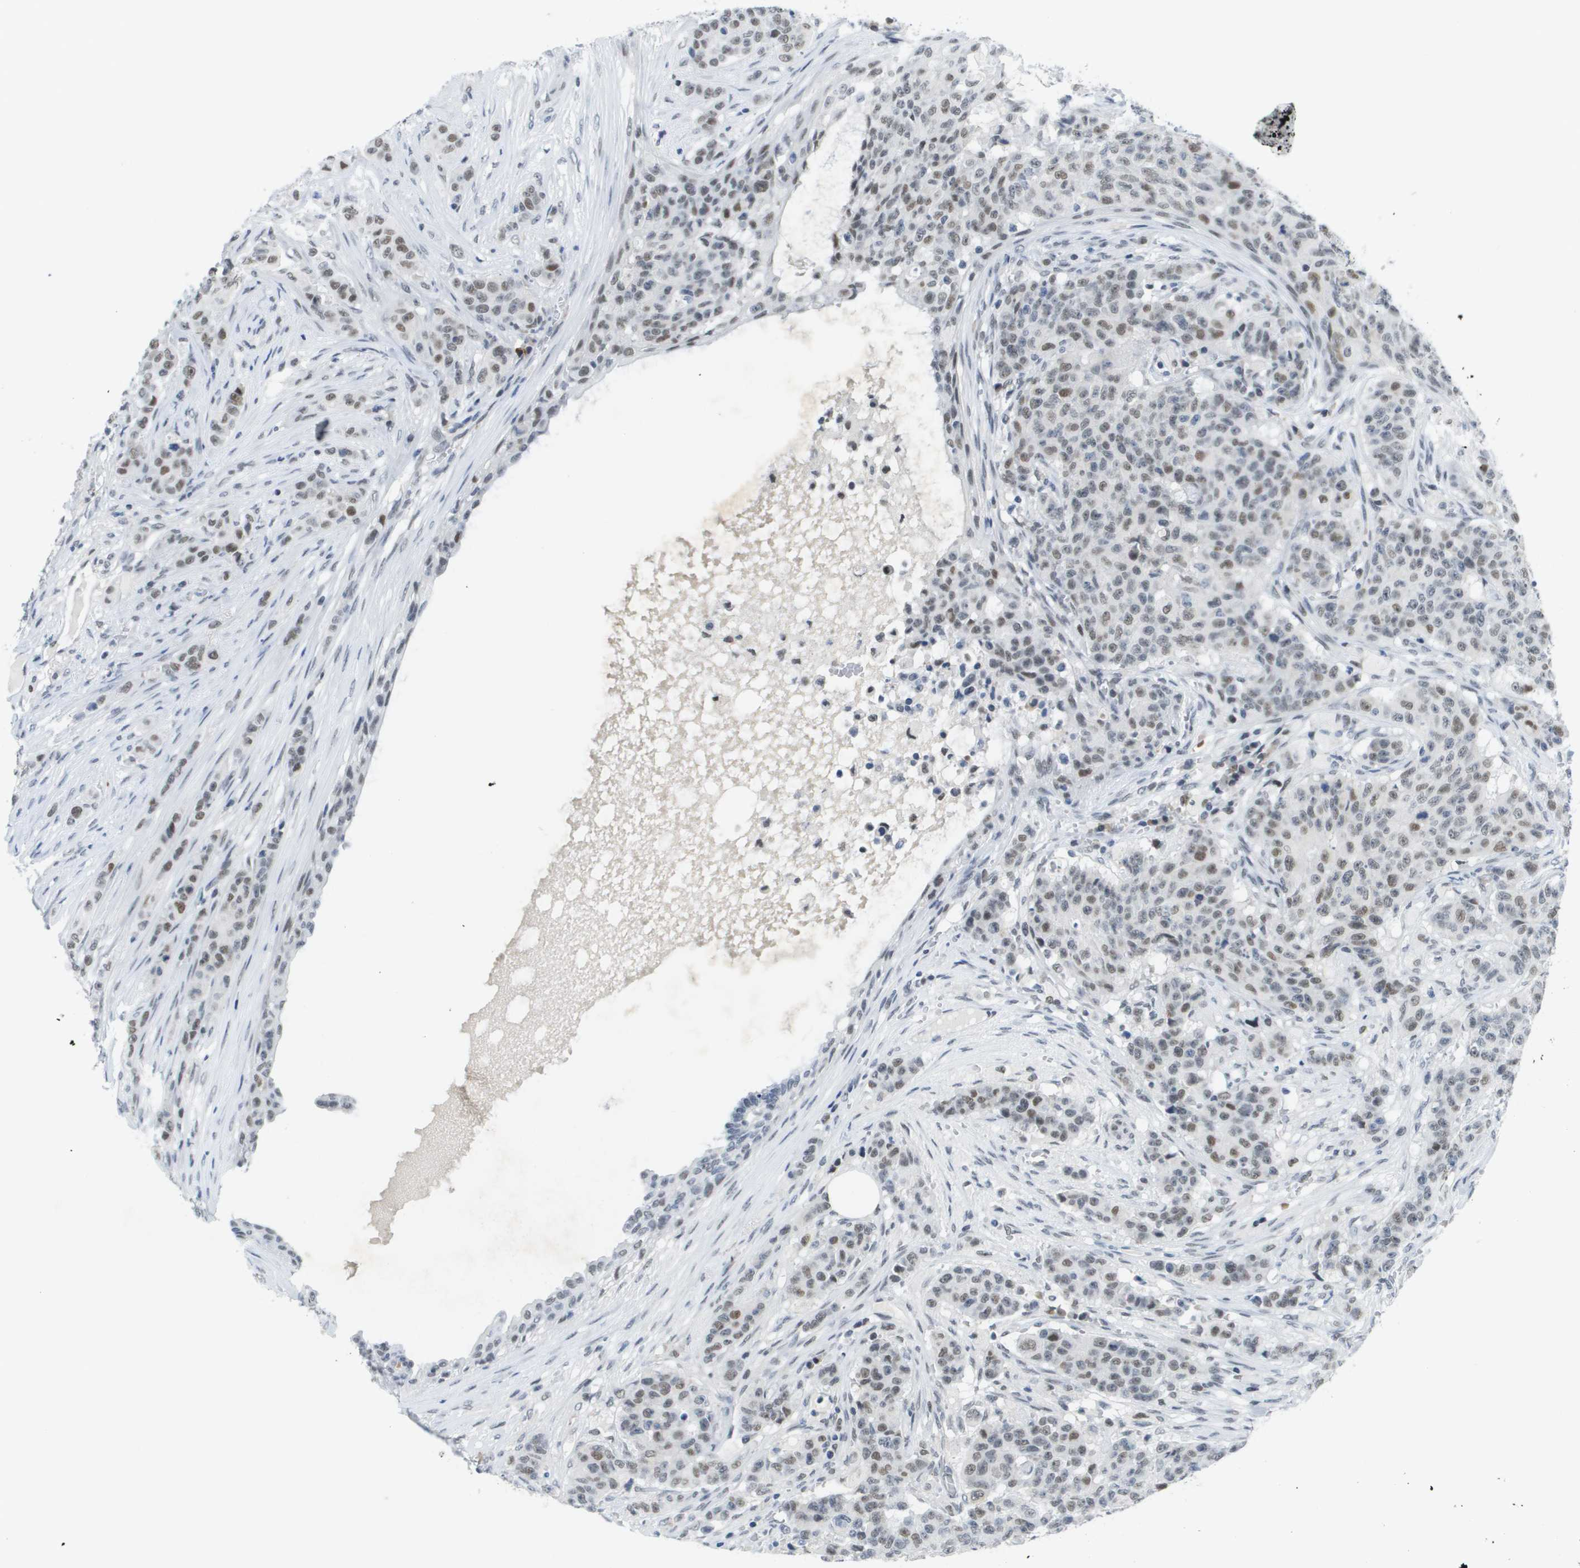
{"staining": {"intensity": "weak", "quantity": "25%-75%", "location": "nuclear"}, "tissue": "breast cancer", "cell_type": "Tumor cells", "image_type": "cancer", "snomed": [{"axis": "morphology", "description": "Normal tissue, NOS"}, {"axis": "morphology", "description": "Duct carcinoma"}, {"axis": "topography", "description": "Breast"}], "caption": "Protein staining reveals weak nuclear positivity in about 25%-75% of tumor cells in infiltrating ductal carcinoma (breast).", "gene": "TP53RK", "patient": {"sex": "female", "age": 40}}